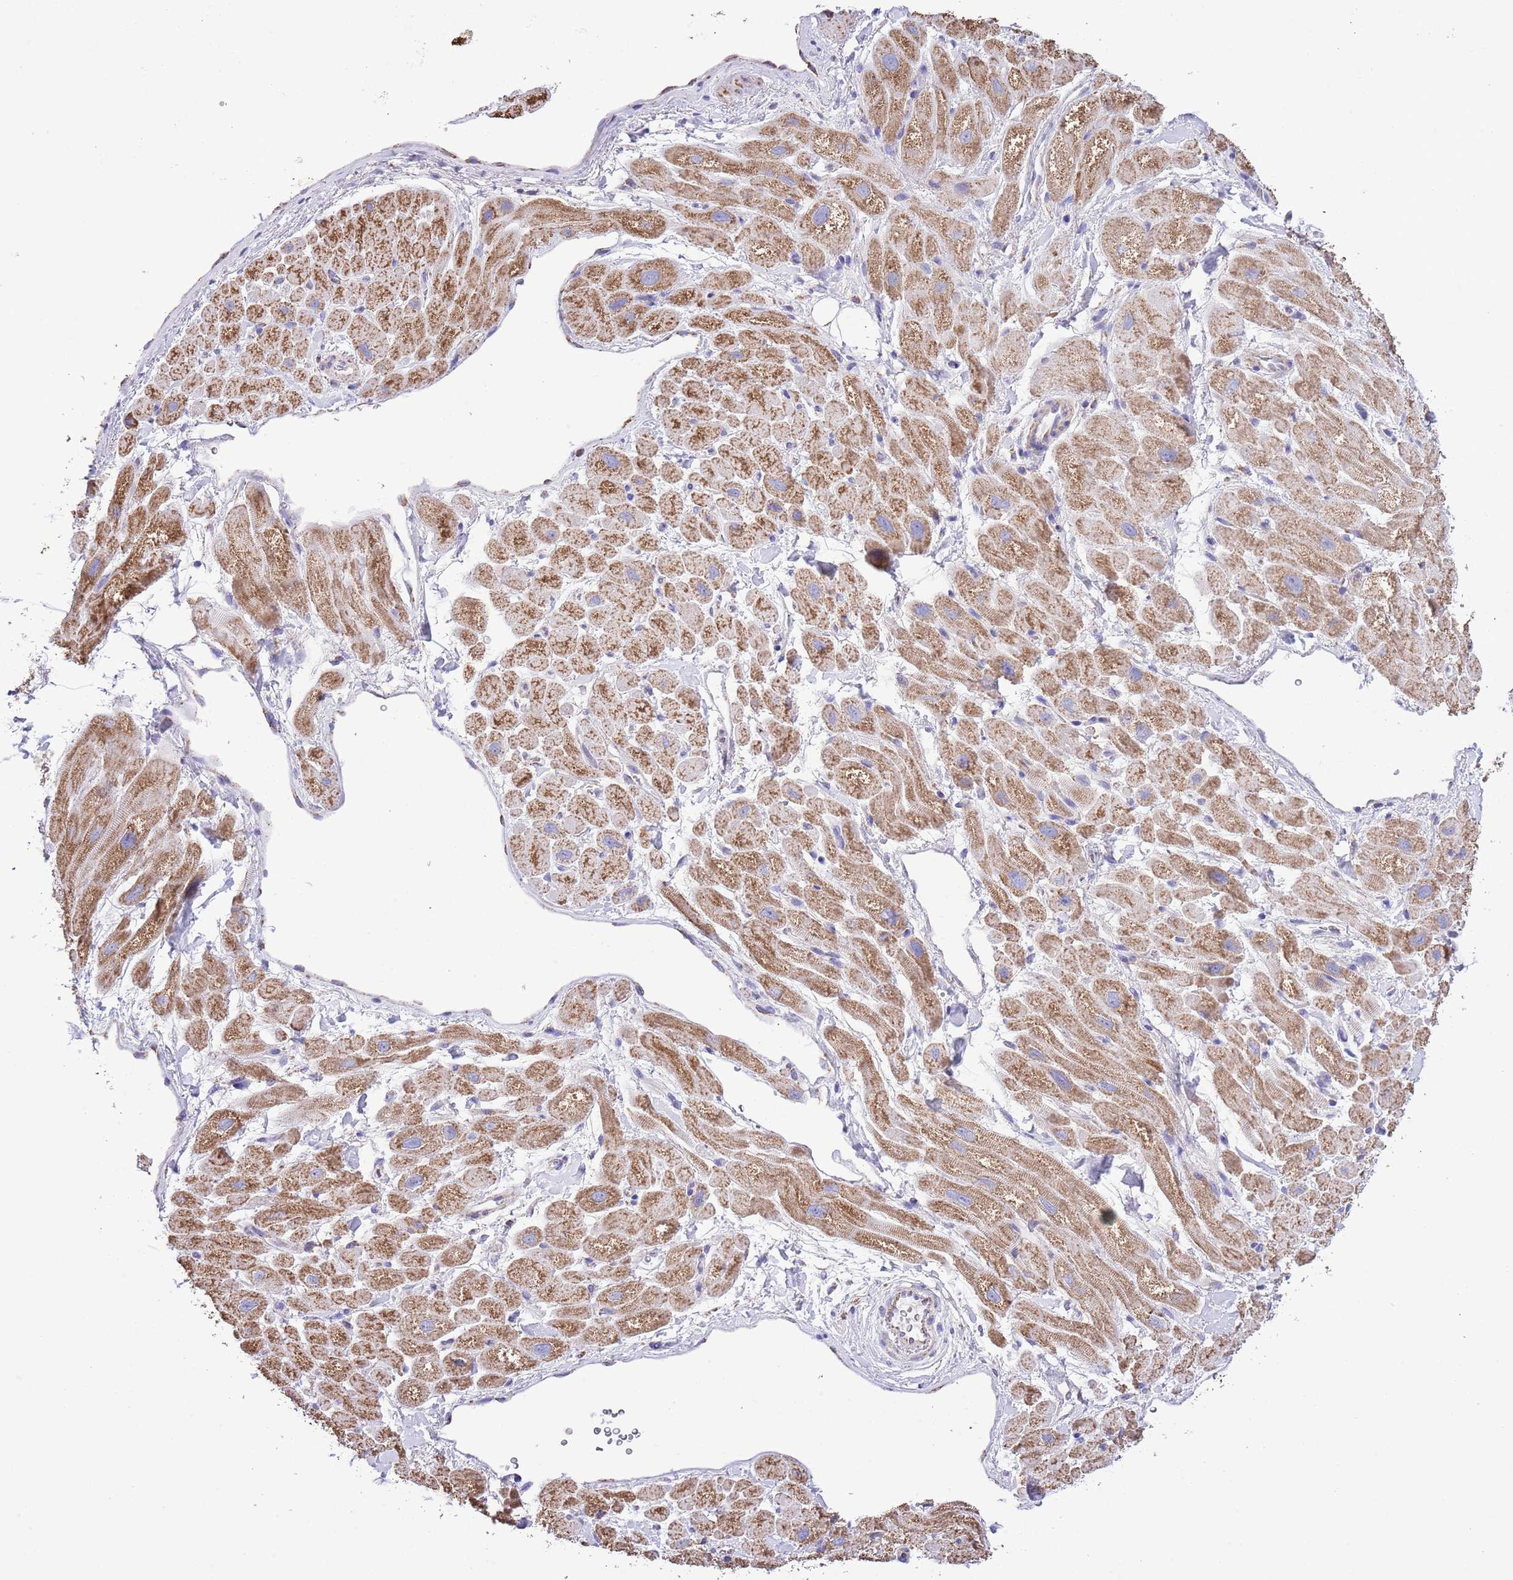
{"staining": {"intensity": "moderate", "quantity": ">75%", "location": "cytoplasmic/membranous"}, "tissue": "heart muscle", "cell_type": "Cardiomyocytes", "image_type": "normal", "snomed": [{"axis": "morphology", "description": "Normal tissue, NOS"}, {"axis": "topography", "description": "Heart"}], "caption": "A brown stain labels moderate cytoplasmic/membranous staining of a protein in cardiomyocytes of unremarkable human heart muscle.", "gene": "TEKTIP1", "patient": {"sex": "male", "age": 65}}